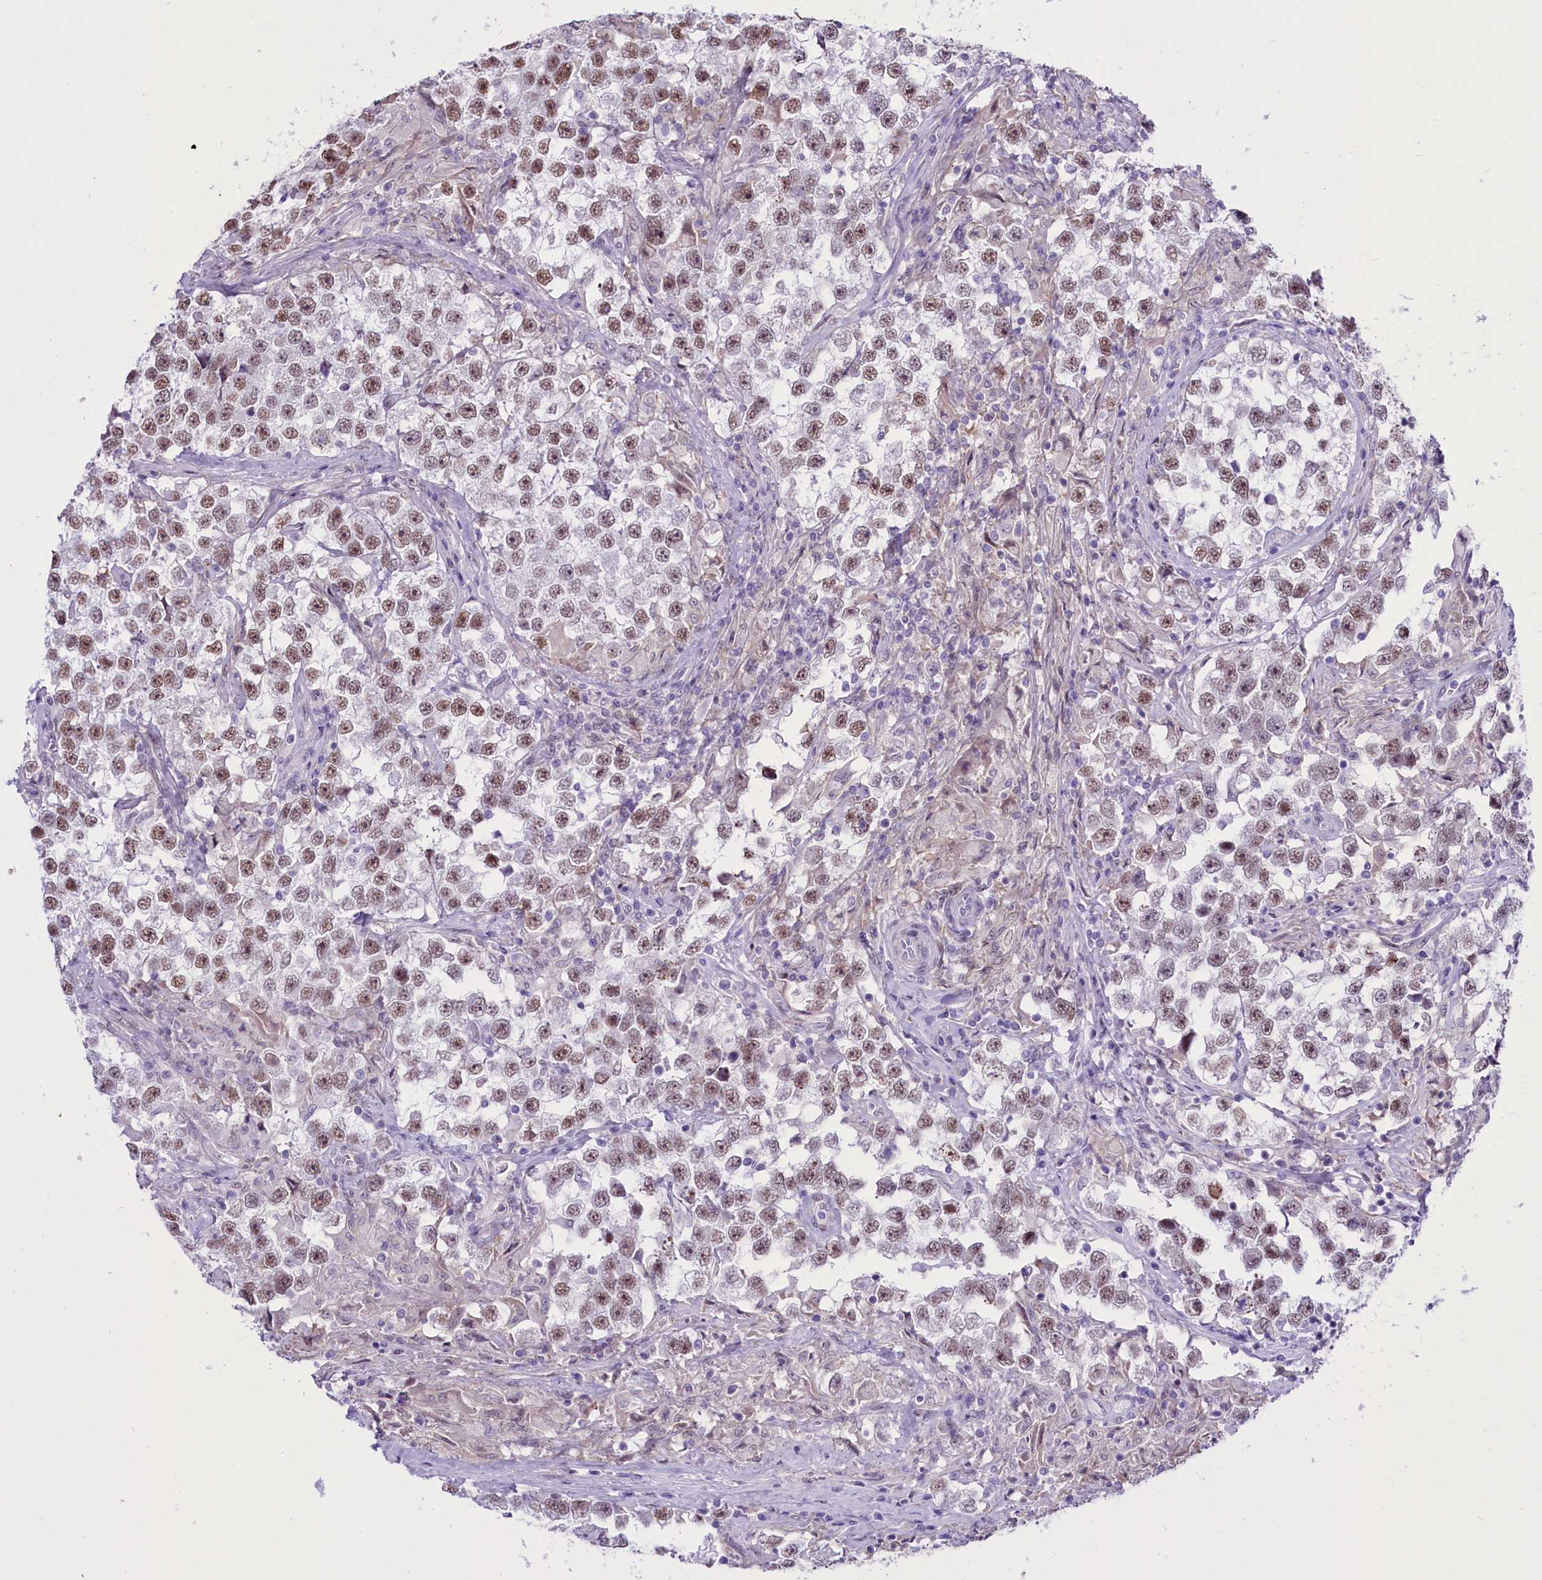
{"staining": {"intensity": "moderate", "quantity": ">75%", "location": "nuclear"}, "tissue": "testis cancer", "cell_type": "Tumor cells", "image_type": "cancer", "snomed": [{"axis": "morphology", "description": "Seminoma, NOS"}, {"axis": "topography", "description": "Testis"}], "caption": "Brown immunohistochemical staining in testis cancer (seminoma) displays moderate nuclear expression in approximately >75% of tumor cells. (DAB (3,3'-diaminobenzidine) IHC, brown staining for protein, blue staining for nuclei).", "gene": "RPS6KB1", "patient": {"sex": "male", "age": 46}}